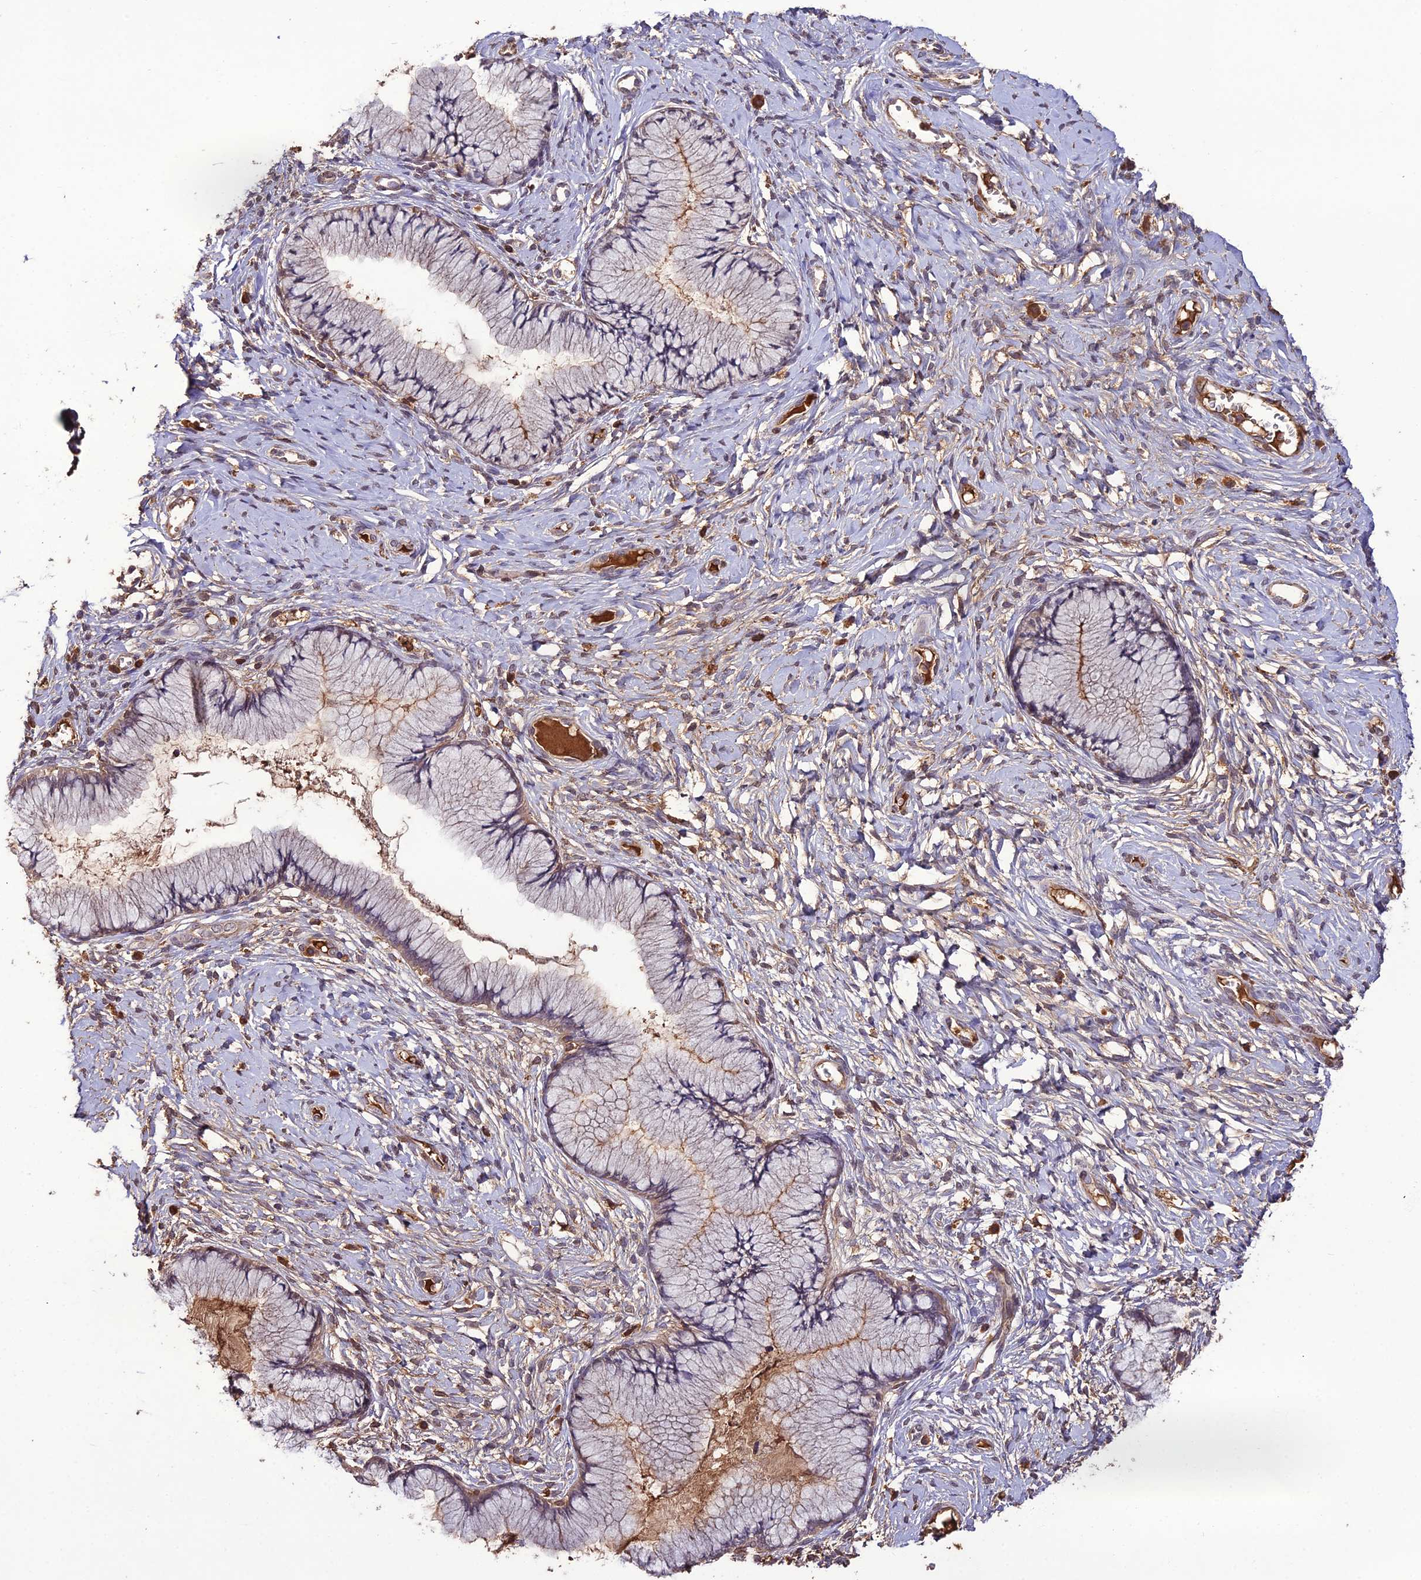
{"staining": {"intensity": "negative", "quantity": "none", "location": "none"}, "tissue": "cervix", "cell_type": "Glandular cells", "image_type": "normal", "snomed": [{"axis": "morphology", "description": "Normal tissue, NOS"}, {"axis": "topography", "description": "Cervix"}], "caption": "DAB (3,3'-diaminobenzidine) immunohistochemical staining of unremarkable cervix demonstrates no significant expression in glandular cells.", "gene": "KCTD16", "patient": {"sex": "female", "age": 42}}